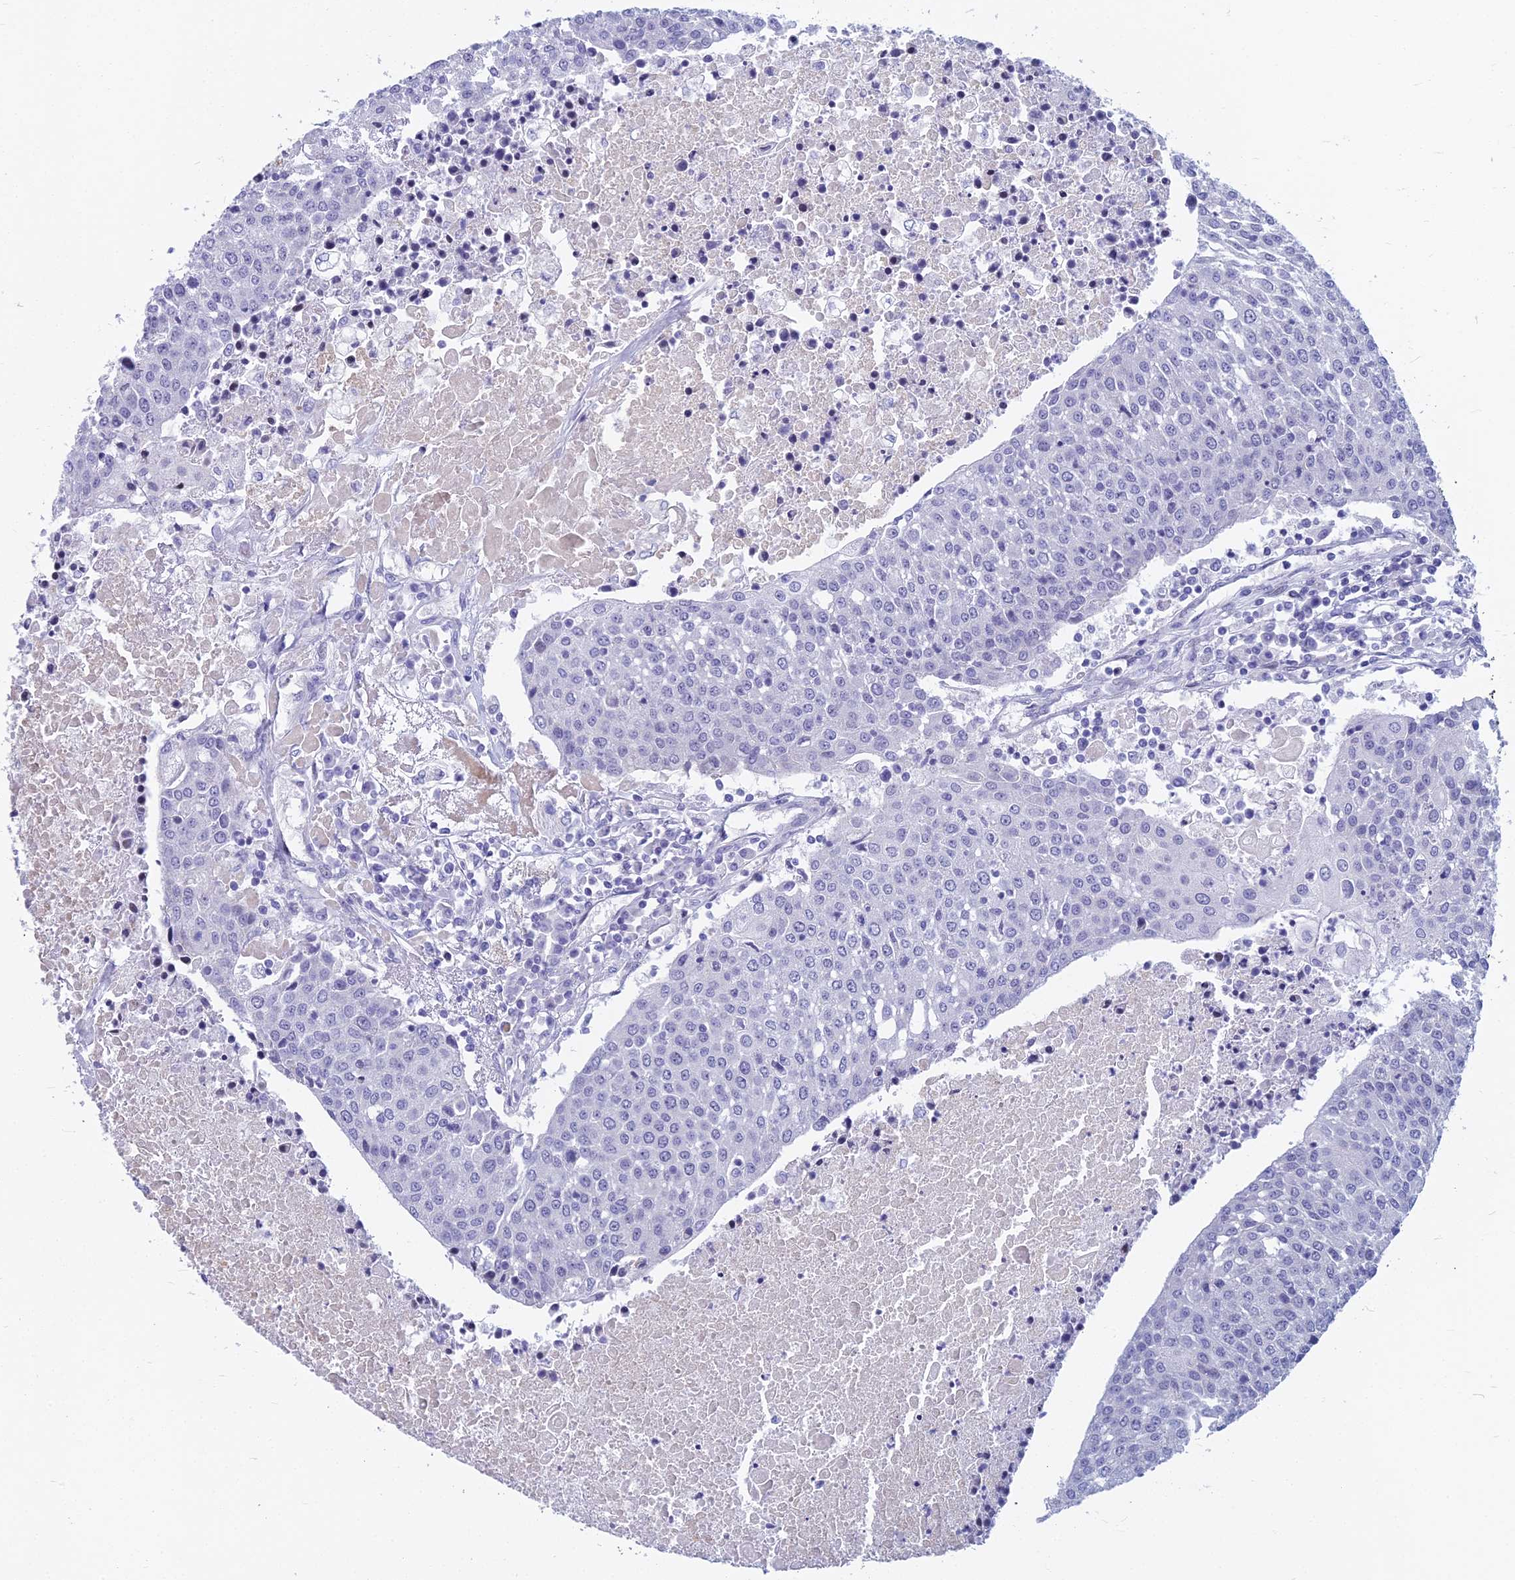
{"staining": {"intensity": "negative", "quantity": "none", "location": "none"}, "tissue": "urothelial cancer", "cell_type": "Tumor cells", "image_type": "cancer", "snomed": [{"axis": "morphology", "description": "Urothelial carcinoma, High grade"}, {"axis": "topography", "description": "Urinary bladder"}], "caption": "Tumor cells show no significant protein positivity in high-grade urothelial carcinoma. Nuclei are stained in blue.", "gene": "MYBPC2", "patient": {"sex": "female", "age": 85}}